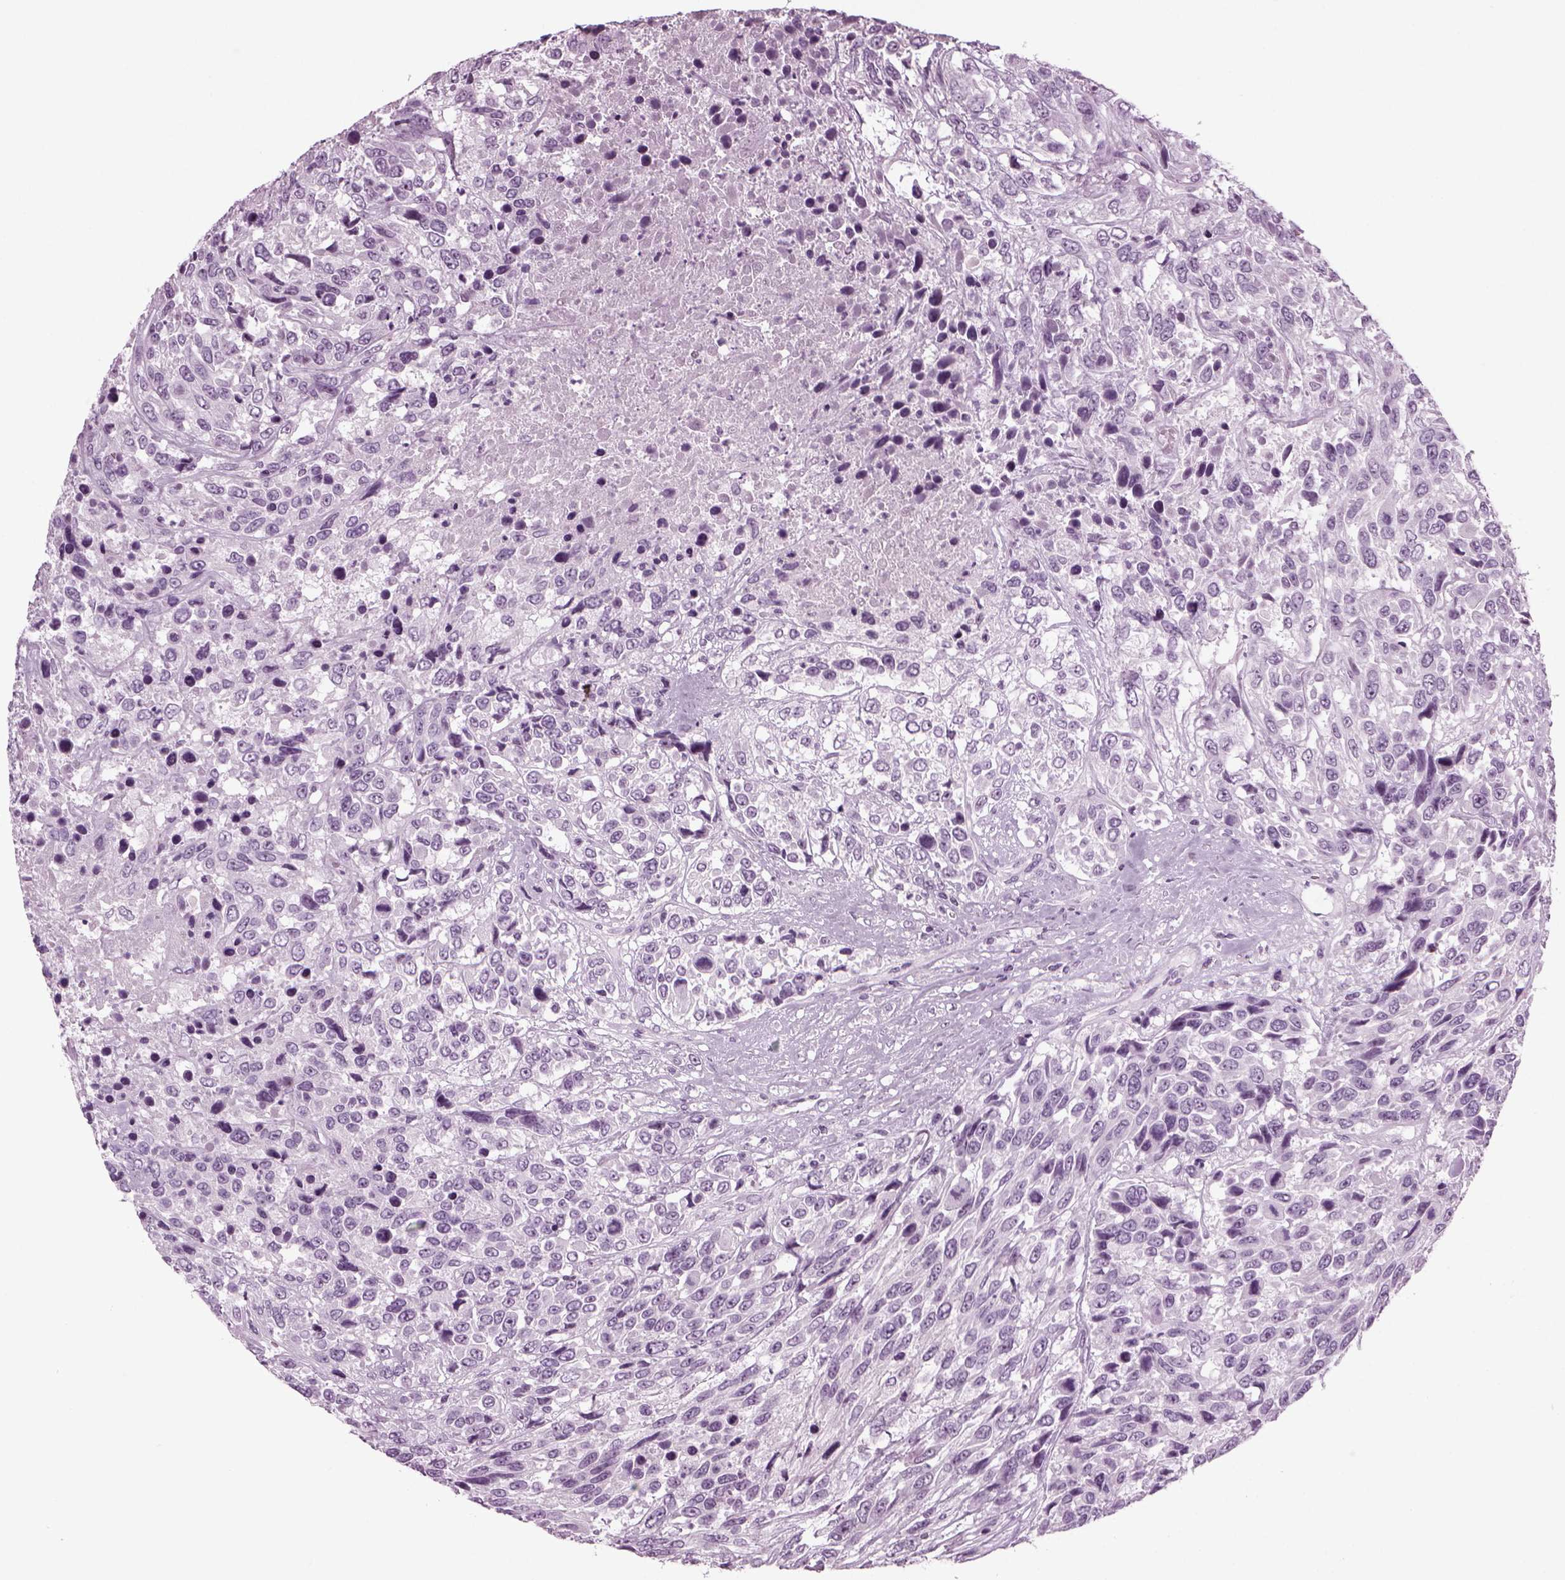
{"staining": {"intensity": "negative", "quantity": "none", "location": "none"}, "tissue": "urothelial cancer", "cell_type": "Tumor cells", "image_type": "cancer", "snomed": [{"axis": "morphology", "description": "Urothelial carcinoma, High grade"}, {"axis": "topography", "description": "Urinary bladder"}], "caption": "A high-resolution micrograph shows immunohistochemistry (IHC) staining of high-grade urothelial carcinoma, which displays no significant positivity in tumor cells.", "gene": "FAM24A", "patient": {"sex": "female", "age": 70}}